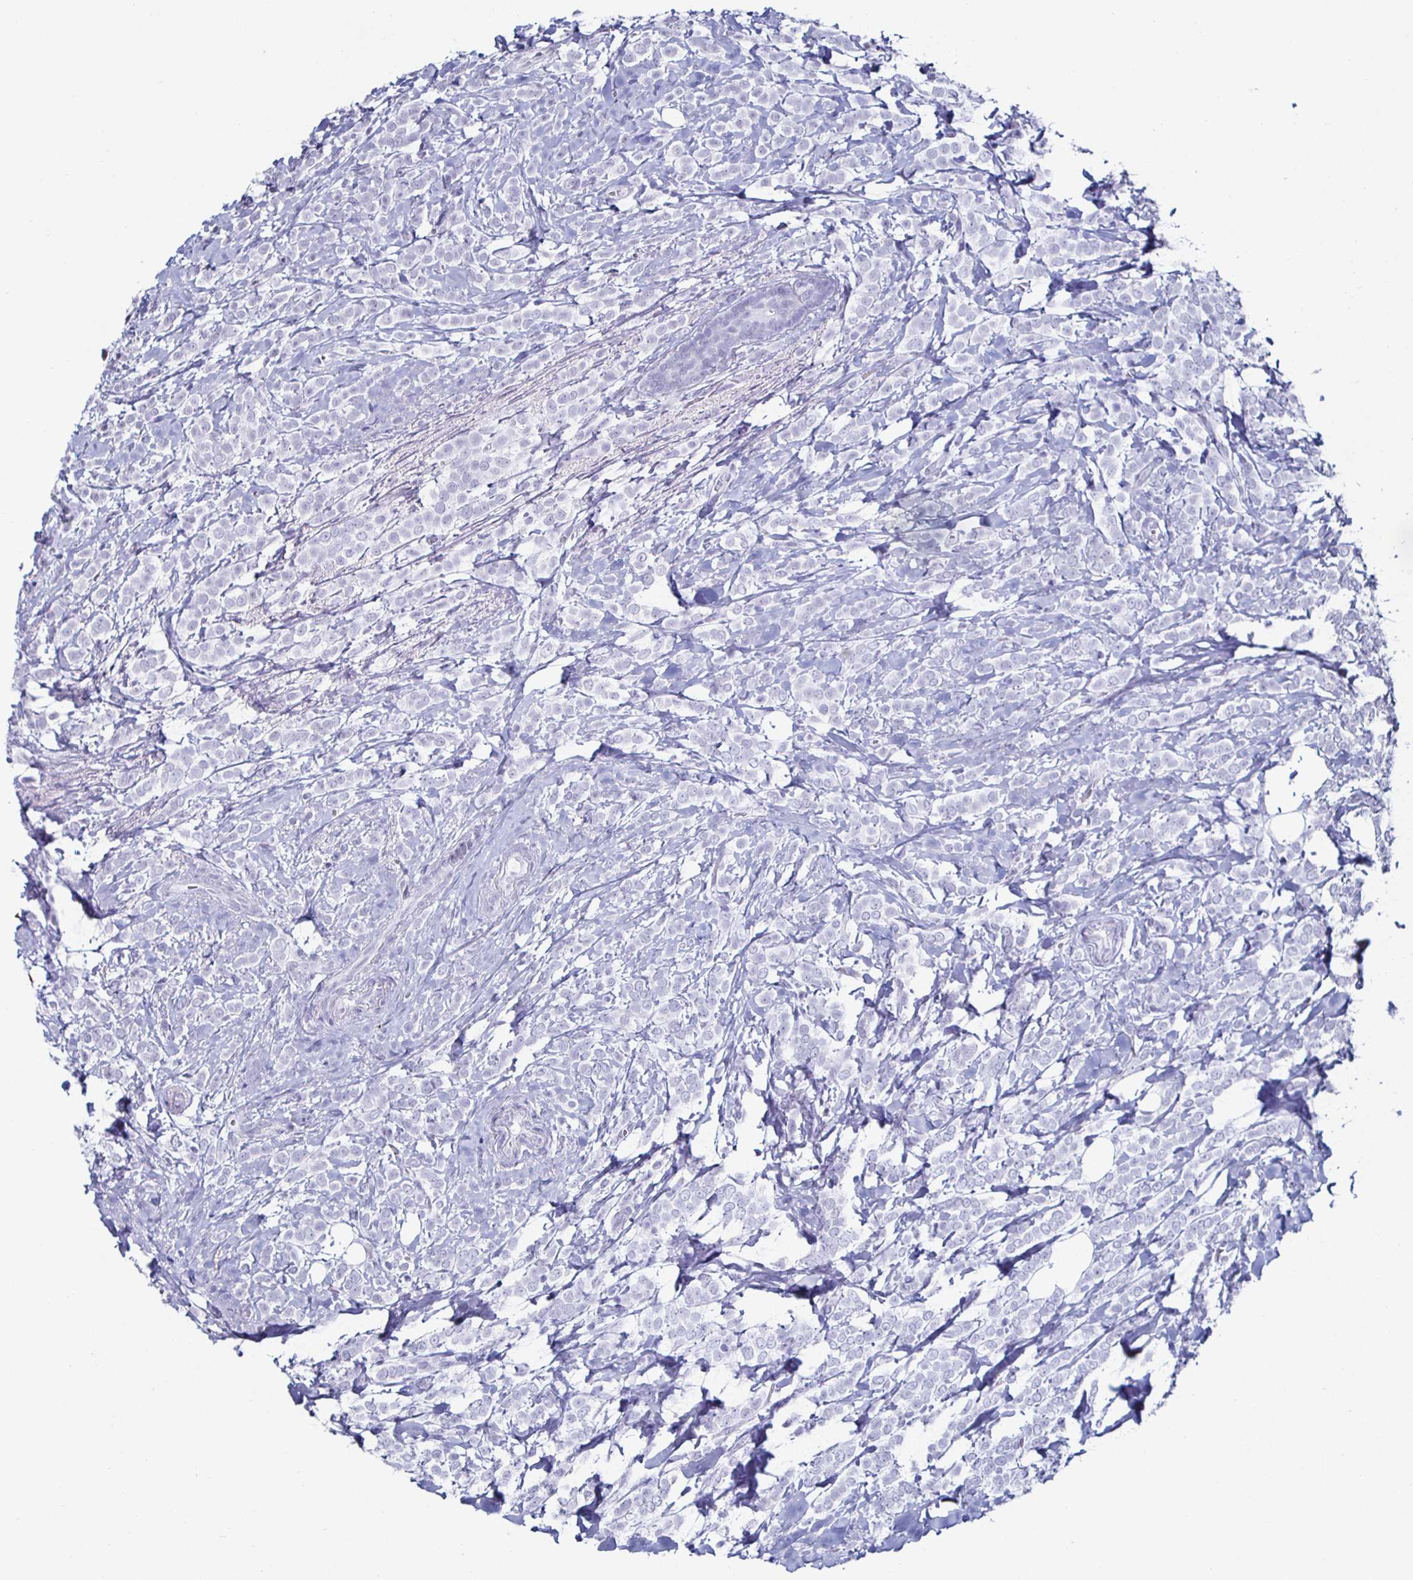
{"staining": {"intensity": "negative", "quantity": "none", "location": "none"}, "tissue": "breast cancer", "cell_type": "Tumor cells", "image_type": "cancer", "snomed": [{"axis": "morphology", "description": "Lobular carcinoma"}, {"axis": "topography", "description": "Breast"}], "caption": "The histopathology image displays no staining of tumor cells in breast cancer (lobular carcinoma). (DAB IHC with hematoxylin counter stain).", "gene": "KRT4", "patient": {"sex": "female", "age": 49}}